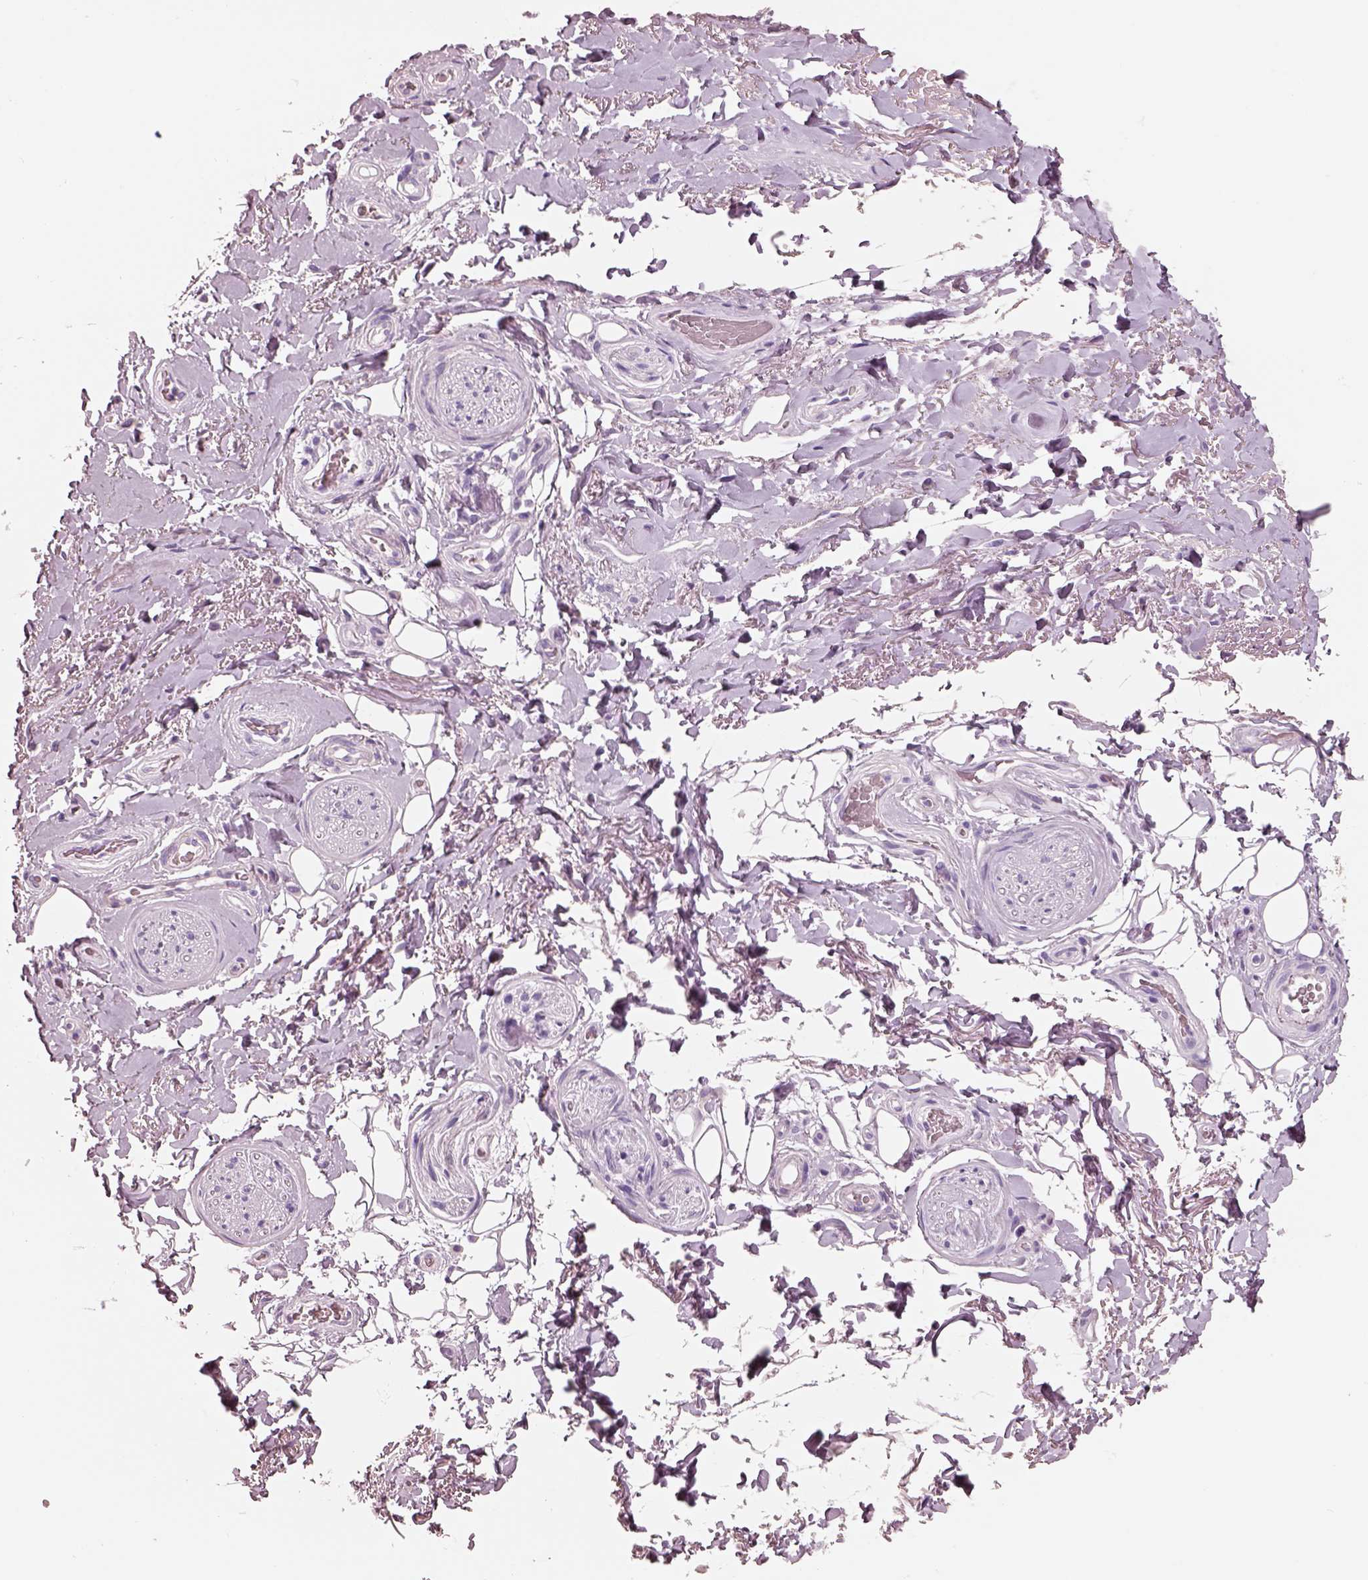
{"staining": {"intensity": "negative", "quantity": "none", "location": "none"}, "tissue": "adipose tissue", "cell_type": "Adipocytes", "image_type": "normal", "snomed": [{"axis": "morphology", "description": "Normal tissue, NOS"}, {"axis": "topography", "description": "Anal"}, {"axis": "topography", "description": "Peripheral nerve tissue"}], "caption": "Immunohistochemical staining of benign human adipose tissue shows no significant expression in adipocytes.", "gene": "PNOC", "patient": {"sex": "male", "age": 53}}